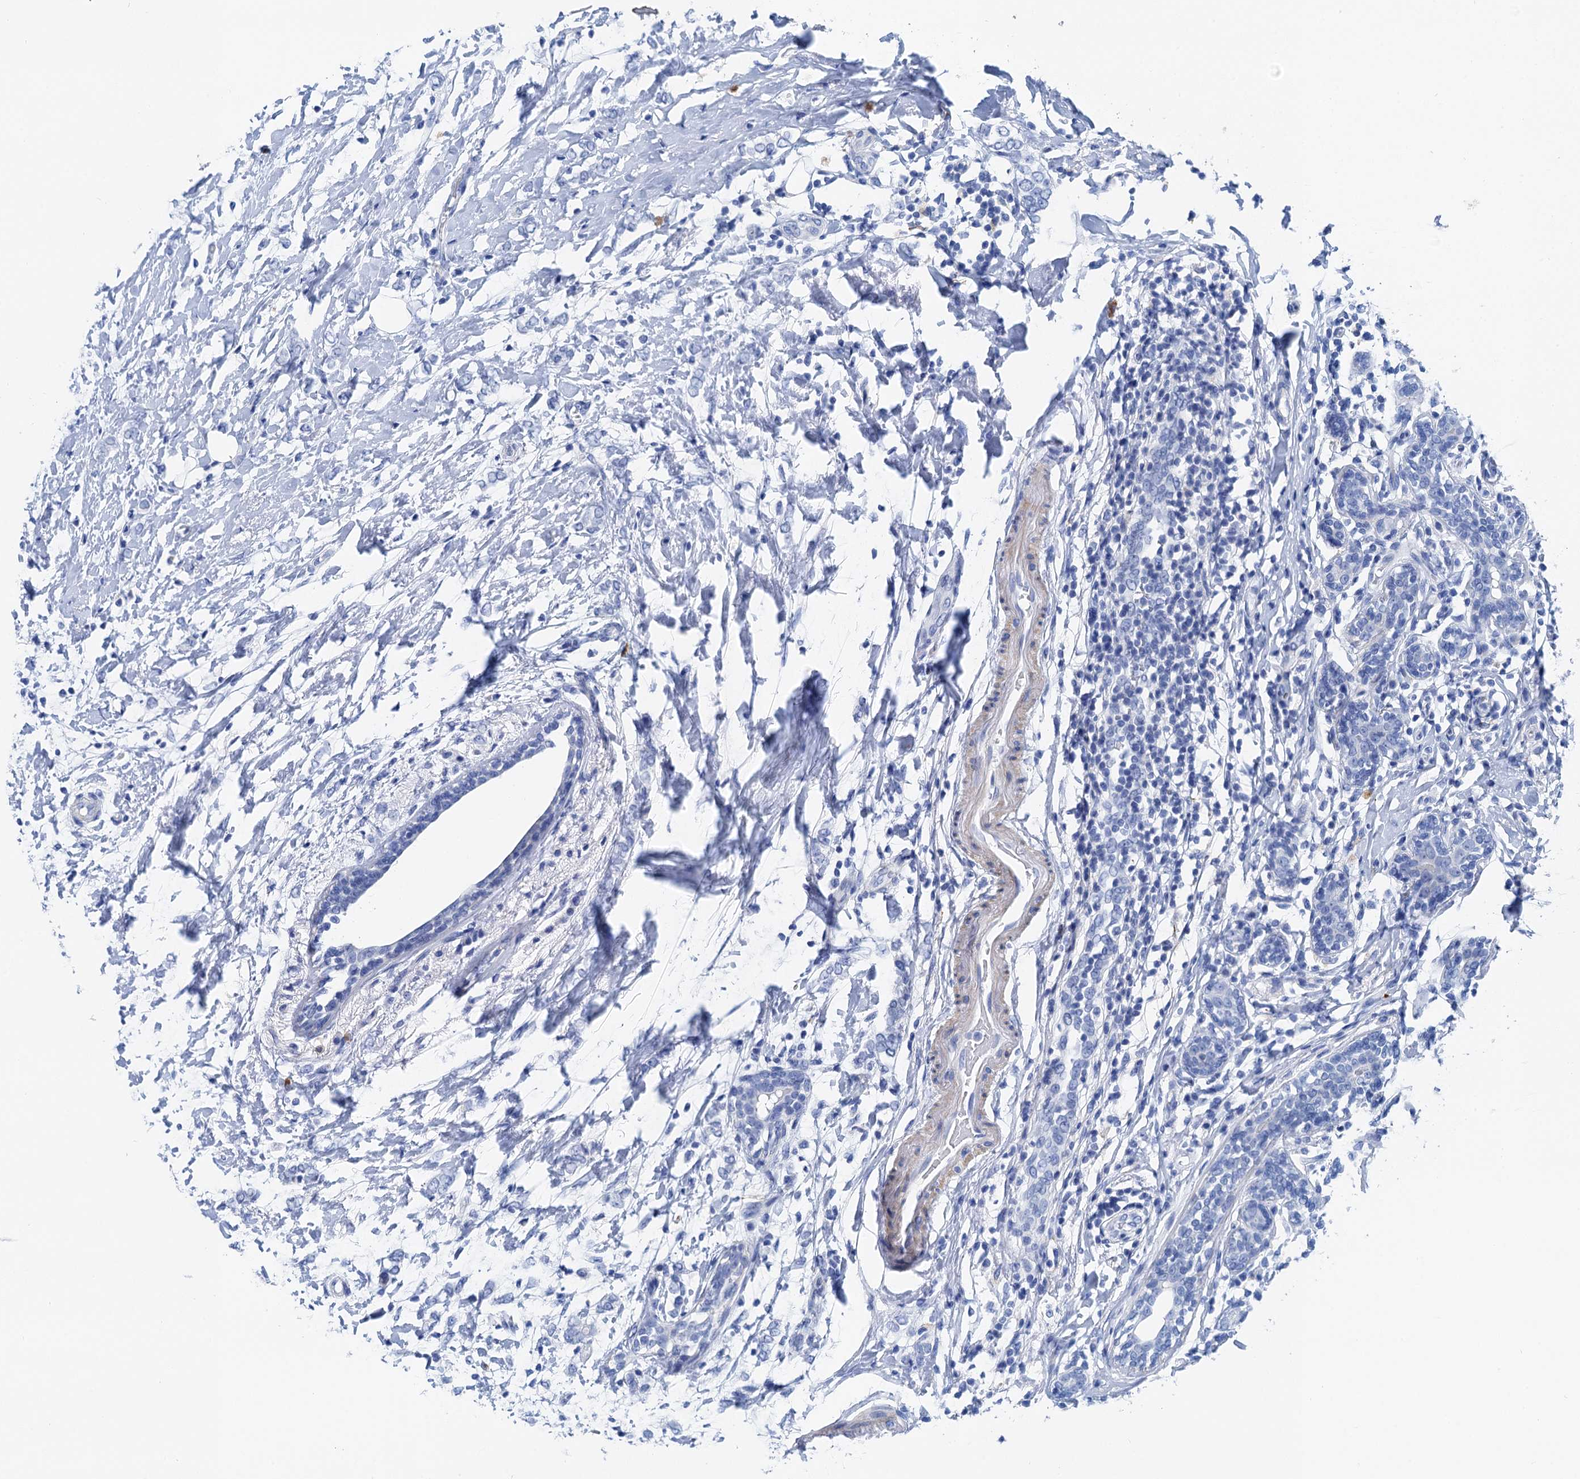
{"staining": {"intensity": "negative", "quantity": "none", "location": "none"}, "tissue": "breast cancer", "cell_type": "Tumor cells", "image_type": "cancer", "snomed": [{"axis": "morphology", "description": "Normal tissue, NOS"}, {"axis": "morphology", "description": "Lobular carcinoma"}, {"axis": "topography", "description": "Breast"}], "caption": "Immunohistochemical staining of breast cancer displays no significant positivity in tumor cells.", "gene": "NLRP10", "patient": {"sex": "female", "age": 47}}